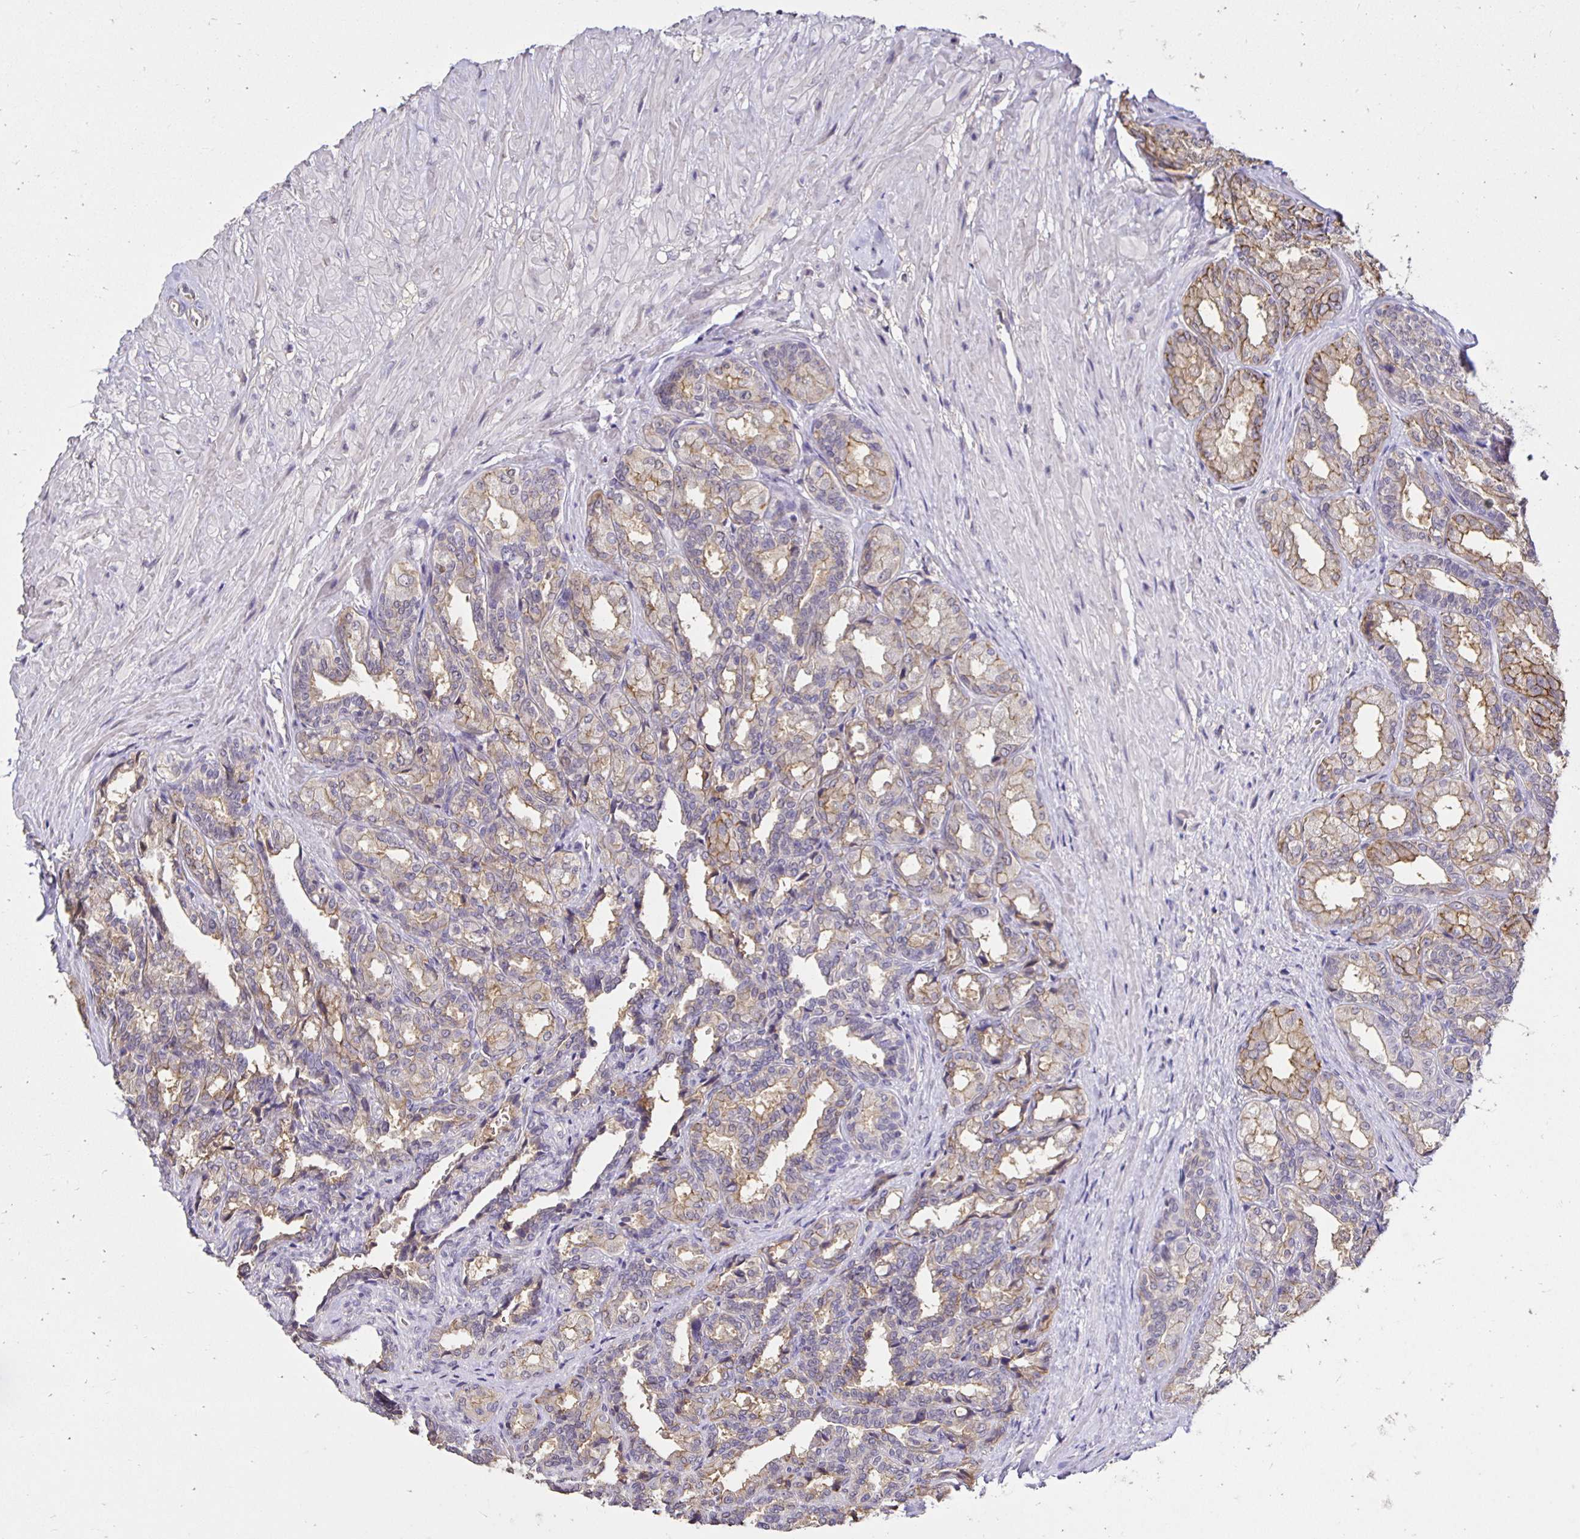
{"staining": {"intensity": "moderate", "quantity": "25%-75%", "location": "cytoplasmic/membranous"}, "tissue": "seminal vesicle", "cell_type": "Glandular cells", "image_type": "normal", "snomed": [{"axis": "morphology", "description": "Normal tissue, NOS"}, {"axis": "topography", "description": "Seminal veicle"}], "caption": "Brown immunohistochemical staining in normal human seminal vesicle shows moderate cytoplasmic/membranous positivity in about 25%-75% of glandular cells. (IHC, brightfield microscopy, high magnification).", "gene": "PNPLA3", "patient": {"sex": "male", "age": 68}}